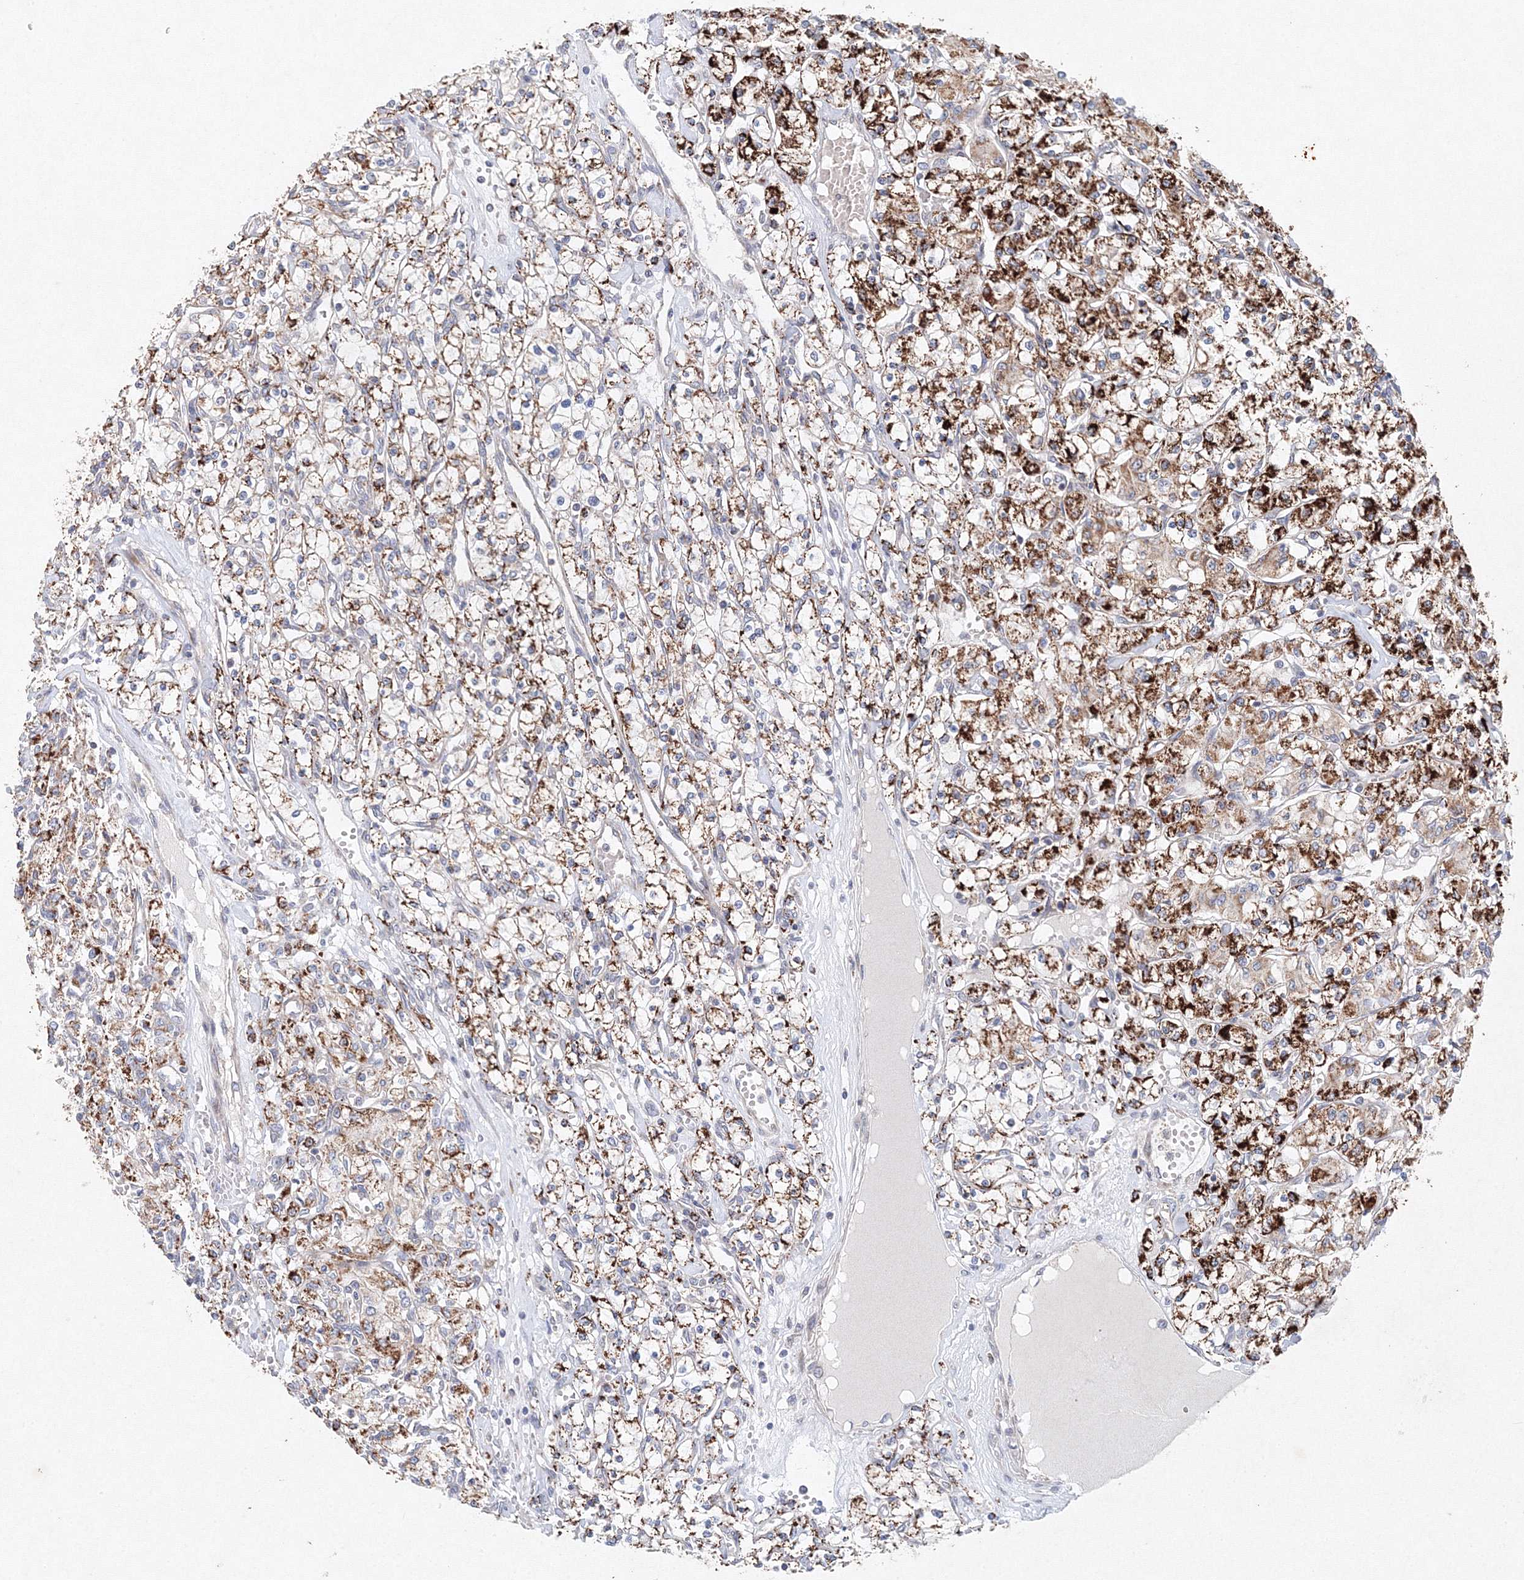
{"staining": {"intensity": "strong", "quantity": "25%-75%", "location": "cytoplasmic/membranous"}, "tissue": "renal cancer", "cell_type": "Tumor cells", "image_type": "cancer", "snomed": [{"axis": "morphology", "description": "Adenocarcinoma, NOS"}, {"axis": "topography", "description": "Kidney"}], "caption": "Immunohistochemistry histopathology image of neoplastic tissue: renal cancer (adenocarcinoma) stained using immunohistochemistry (IHC) displays high levels of strong protein expression localized specifically in the cytoplasmic/membranous of tumor cells, appearing as a cytoplasmic/membranous brown color.", "gene": "WDR49", "patient": {"sex": "female", "age": 59}}